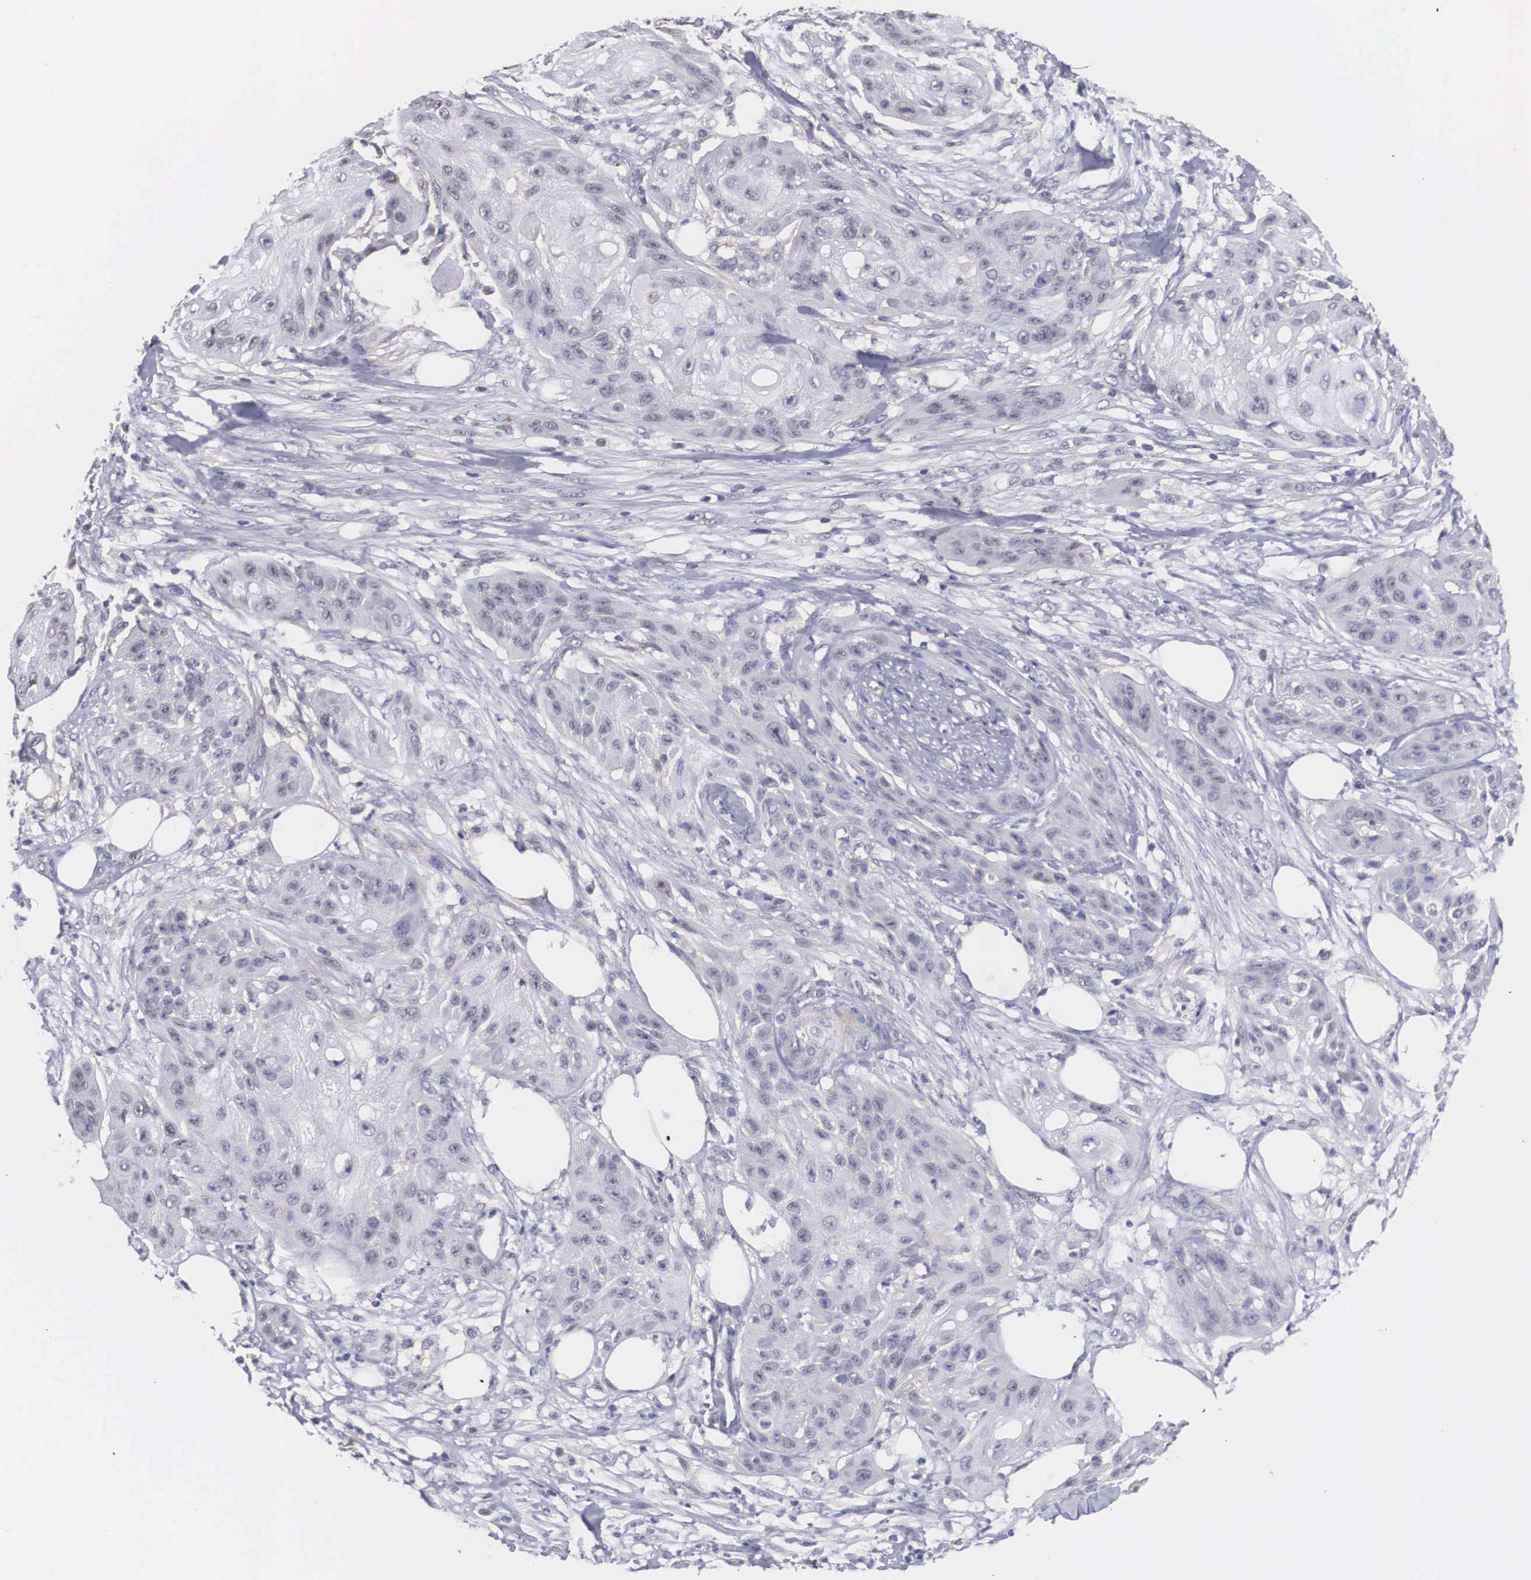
{"staining": {"intensity": "negative", "quantity": "none", "location": "none"}, "tissue": "skin cancer", "cell_type": "Tumor cells", "image_type": "cancer", "snomed": [{"axis": "morphology", "description": "Squamous cell carcinoma, NOS"}, {"axis": "topography", "description": "Skin"}], "caption": "High magnification brightfield microscopy of squamous cell carcinoma (skin) stained with DAB (brown) and counterstained with hematoxylin (blue): tumor cells show no significant positivity.", "gene": "NR4A2", "patient": {"sex": "female", "age": 88}}